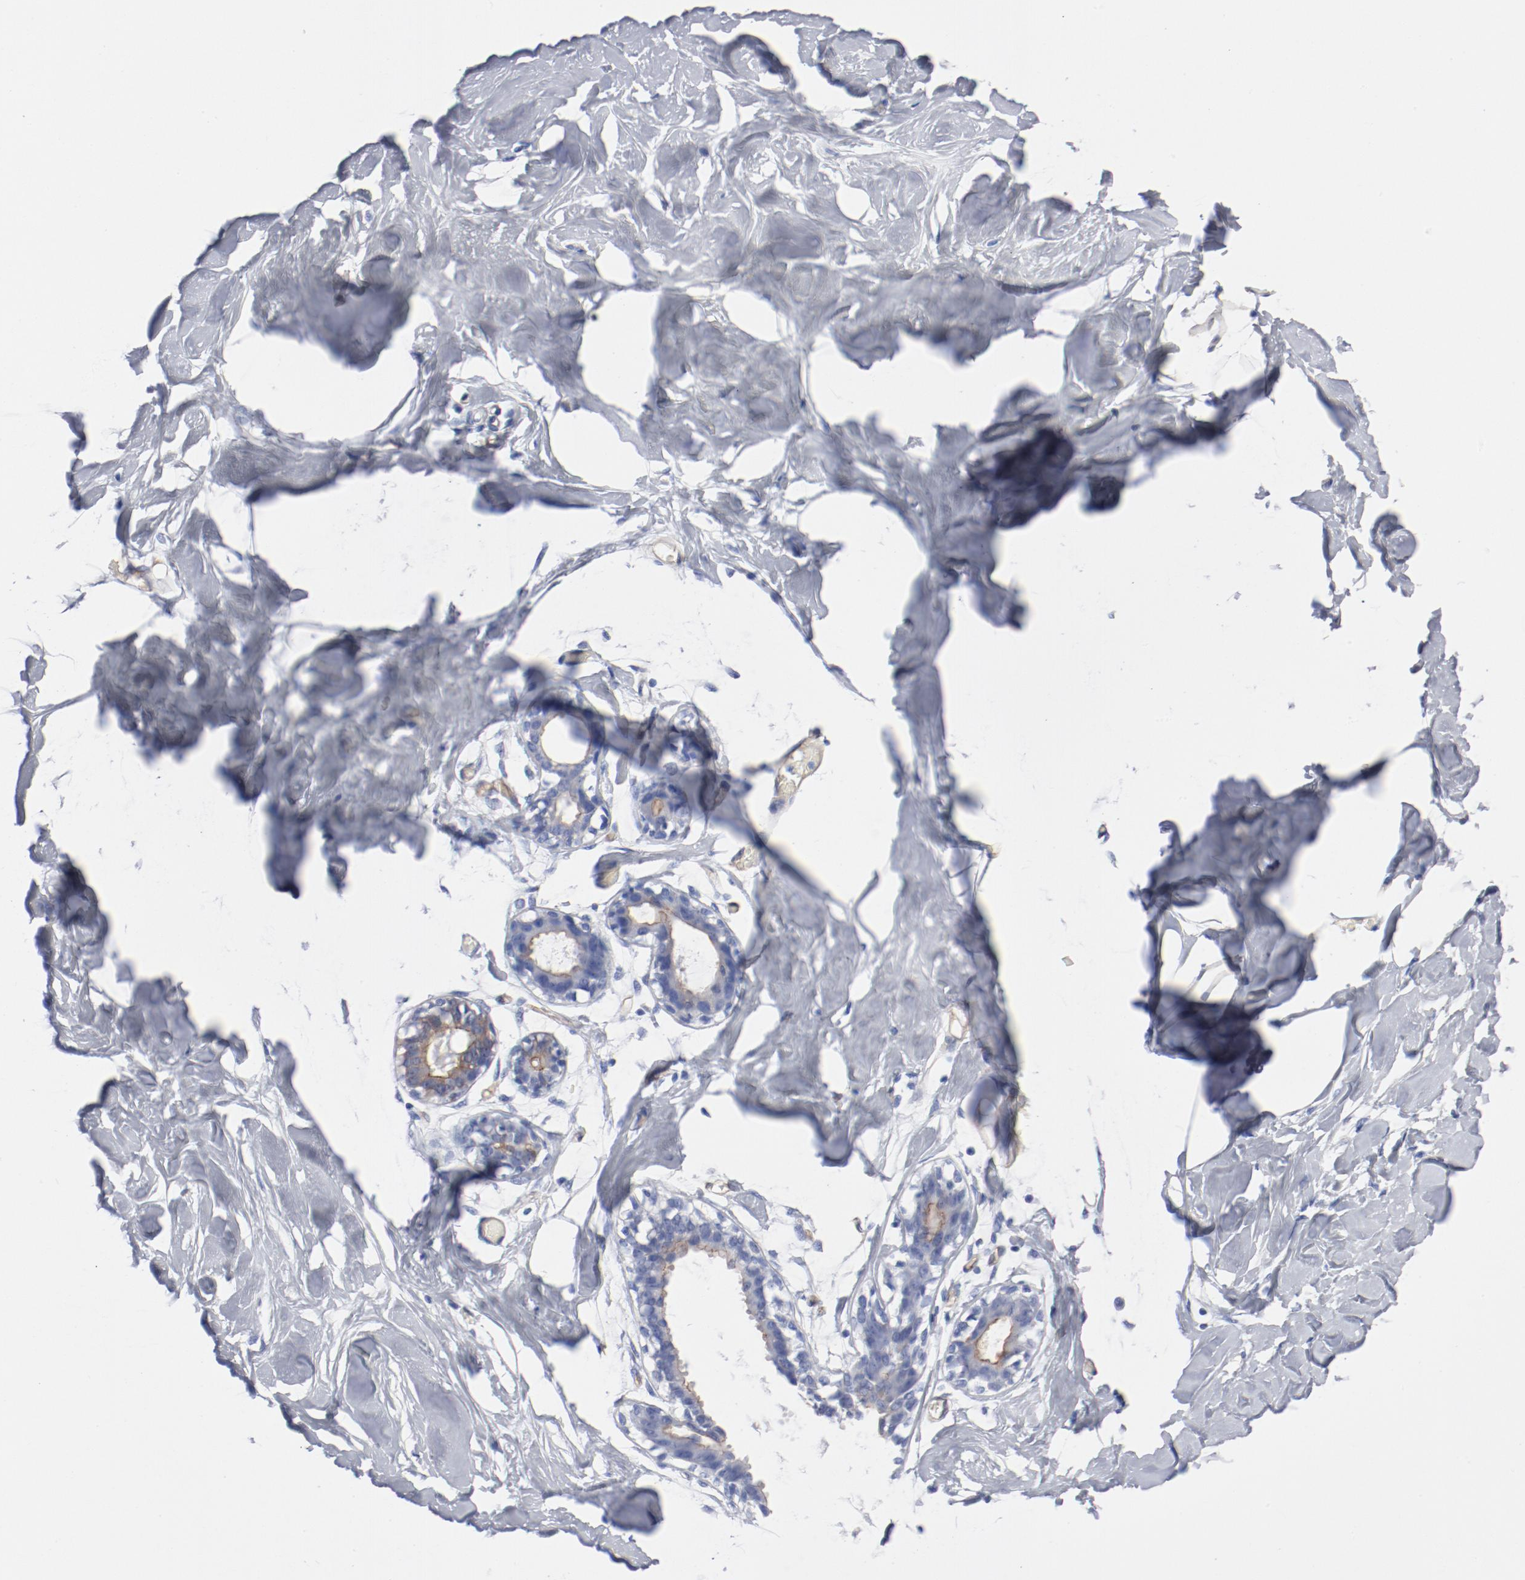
{"staining": {"intensity": "negative", "quantity": "none", "location": "none"}, "tissue": "breast", "cell_type": "Adipocytes", "image_type": "normal", "snomed": [{"axis": "morphology", "description": "Normal tissue, NOS"}, {"axis": "topography", "description": "Breast"}, {"axis": "topography", "description": "Adipose tissue"}], "caption": "Immunohistochemistry photomicrograph of unremarkable breast: human breast stained with DAB (3,3'-diaminobenzidine) displays no significant protein expression in adipocytes.", "gene": "SHANK3", "patient": {"sex": "female", "age": 25}}